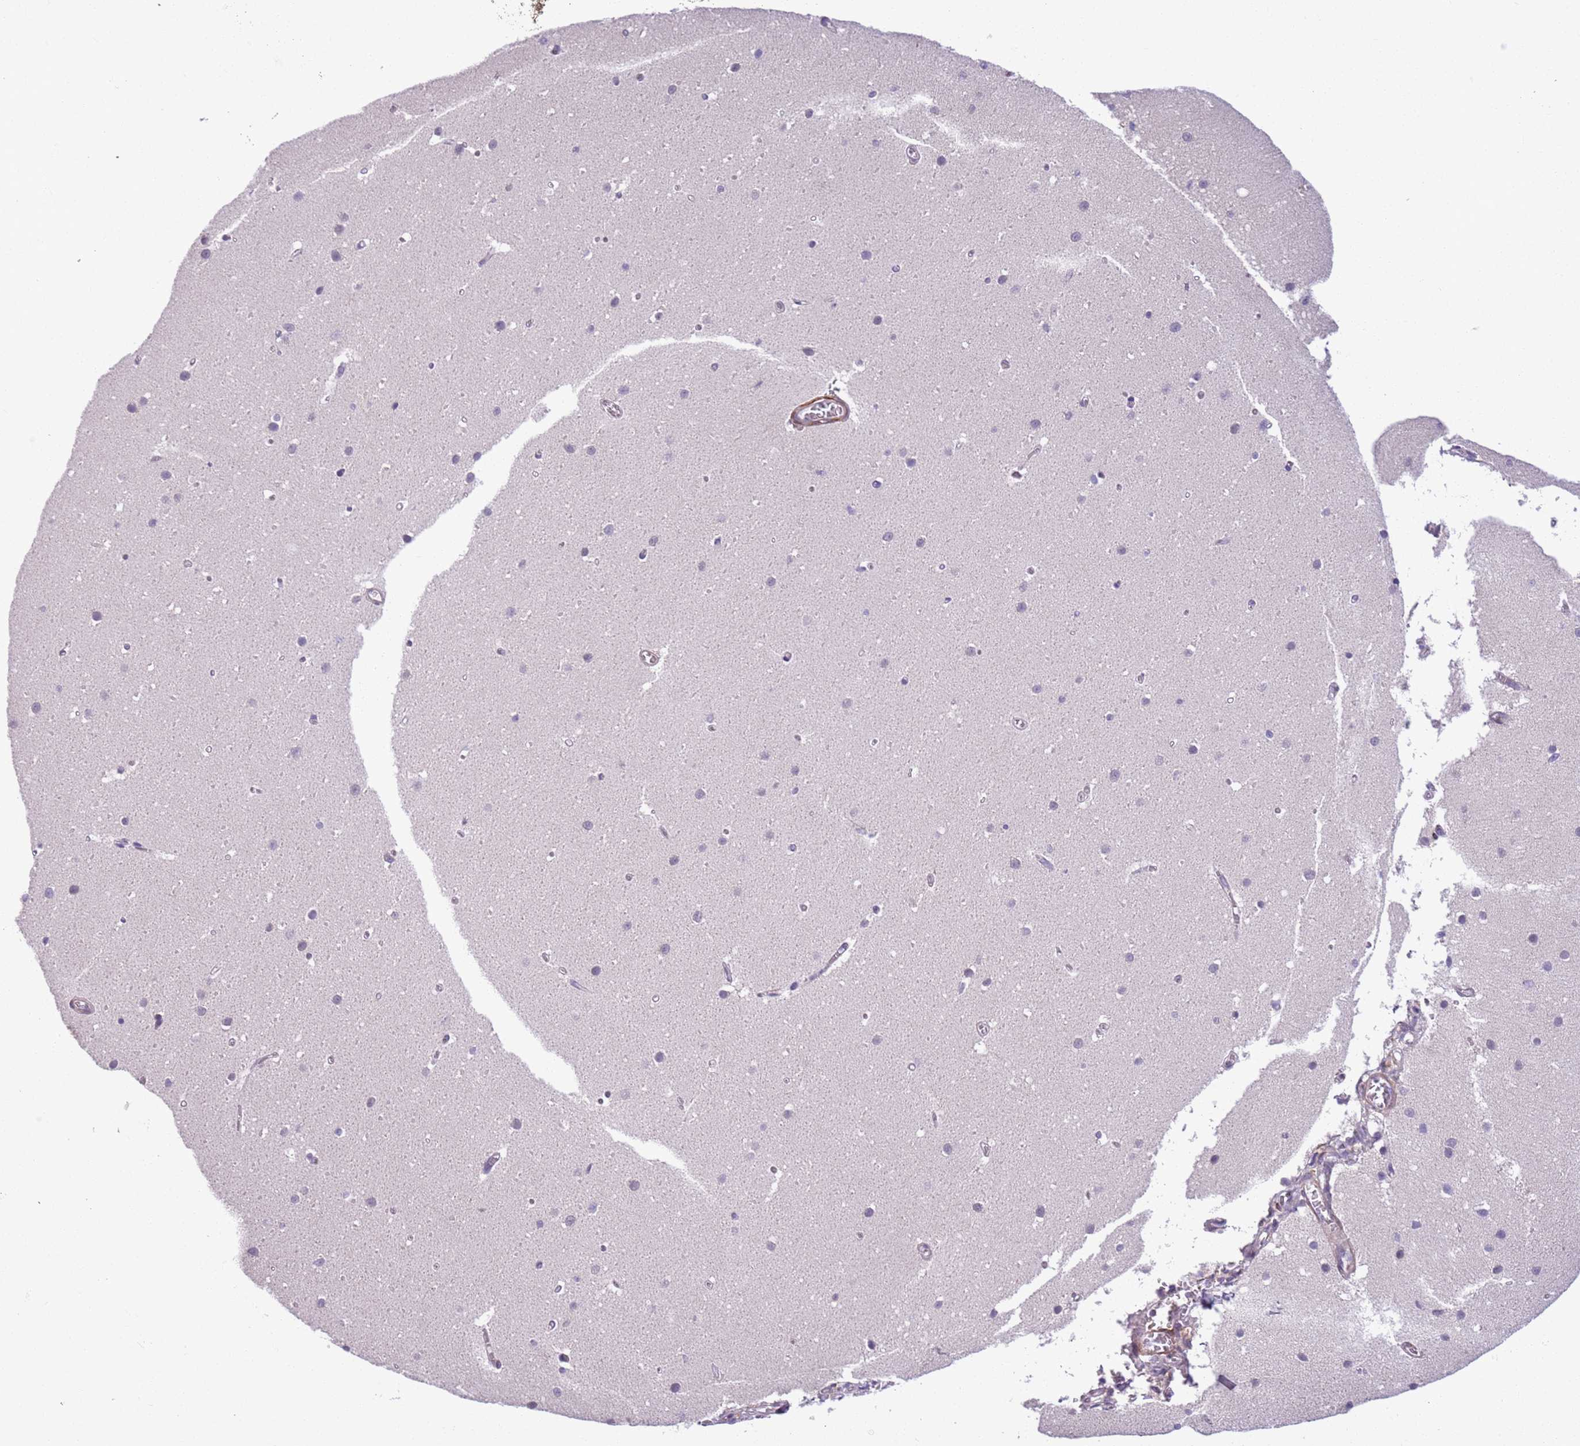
{"staining": {"intensity": "negative", "quantity": "none", "location": "none"}, "tissue": "cerebellum", "cell_type": "Cells in granular layer", "image_type": "normal", "snomed": [{"axis": "morphology", "description": "Normal tissue, NOS"}, {"axis": "topography", "description": "Cerebellum"}], "caption": "Immunohistochemistry micrograph of unremarkable cerebellum stained for a protein (brown), which displays no staining in cells in granular layer. Nuclei are stained in blue.", "gene": "JAML", "patient": {"sex": "male", "age": 54}}